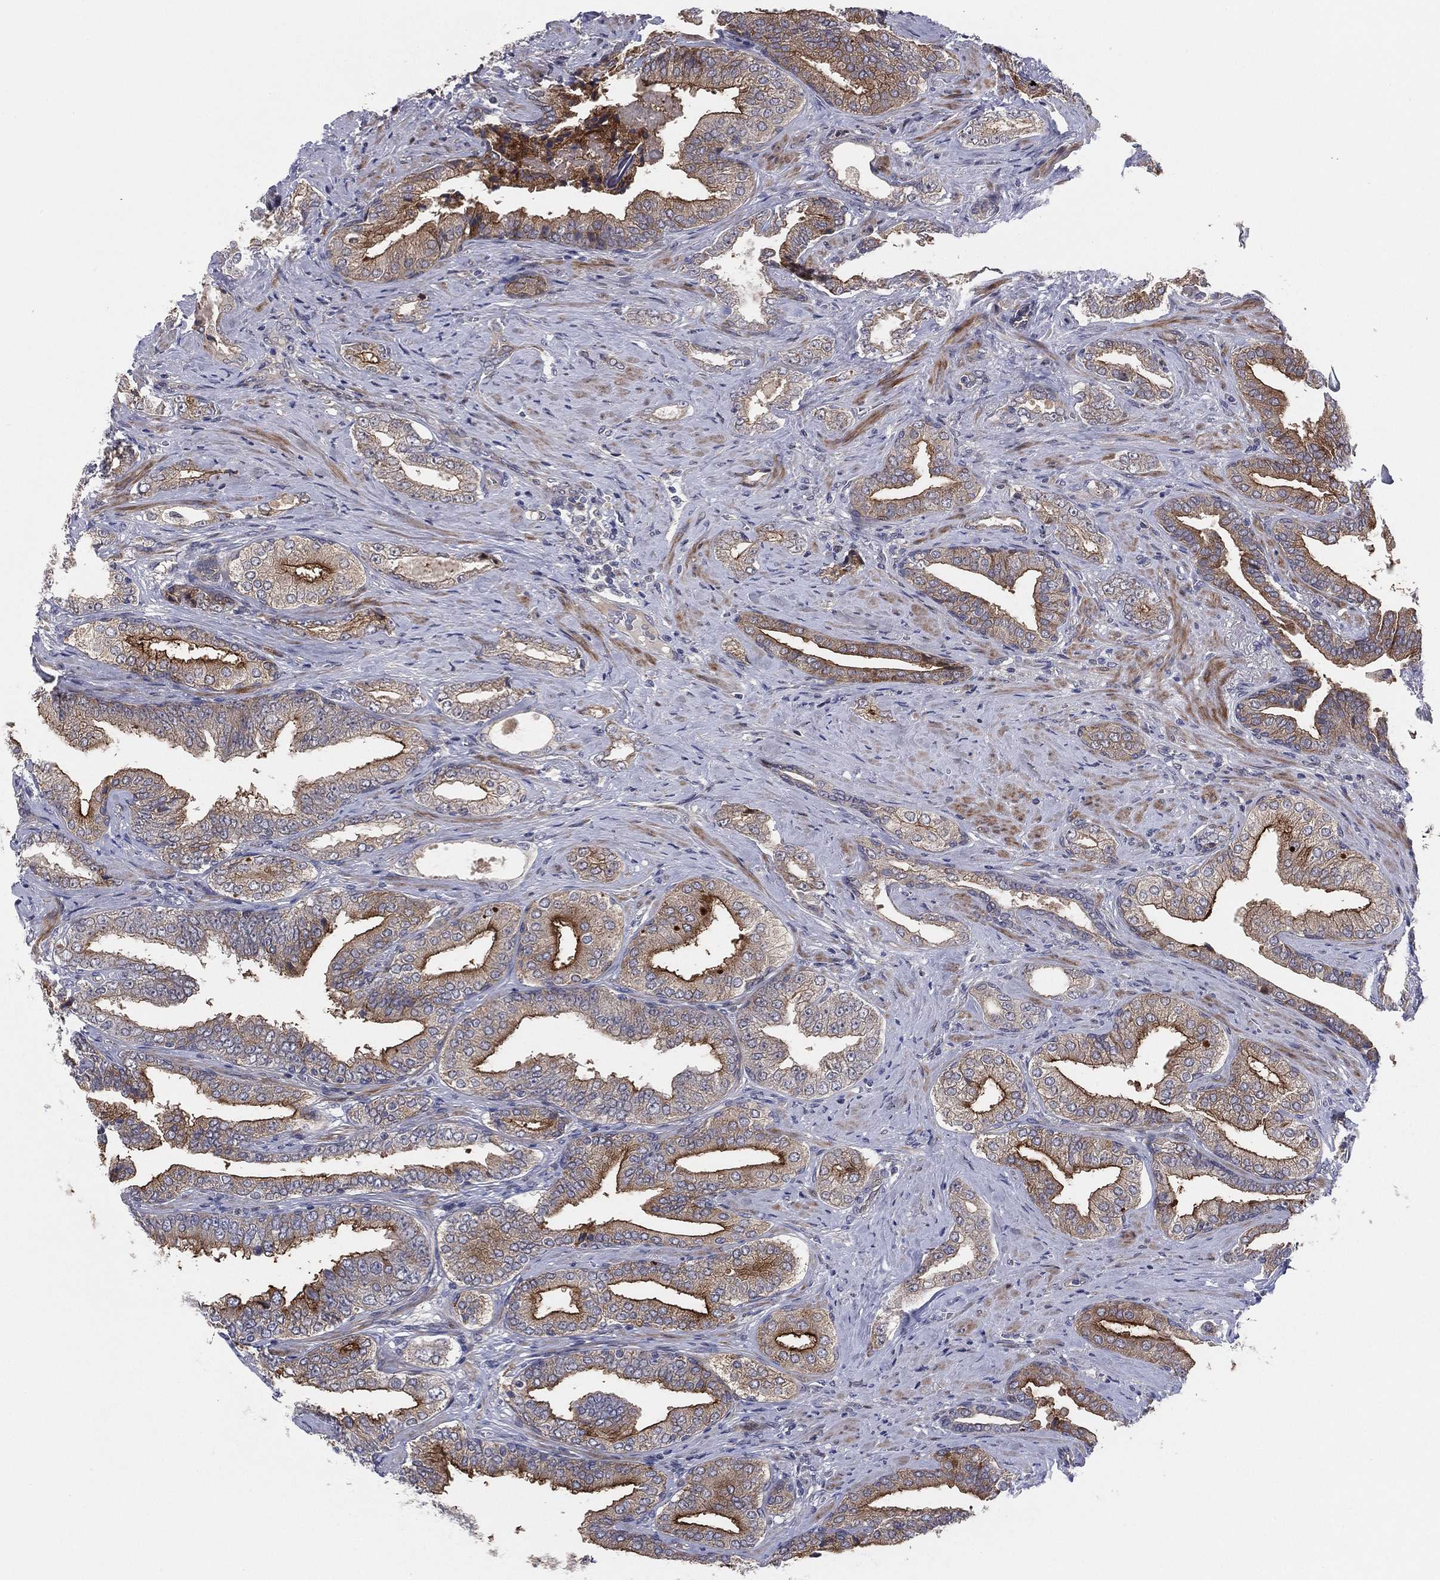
{"staining": {"intensity": "strong", "quantity": "25%-75%", "location": "cytoplasmic/membranous"}, "tissue": "prostate cancer", "cell_type": "Tumor cells", "image_type": "cancer", "snomed": [{"axis": "morphology", "description": "Adenocarcinoma, Low grade"}, {"axis": "topography", "description": "Prostate and seminal vesicle, NOS"}], "caption": "Tumor cells demonstrate strong cytoplasmic/membranous expression in approximately 25%-75% of cells in prostate cancer. (DAB IHC with brightfield microscopy, high magnification).", "gene": "UTP14A", "patient": {"sex": "male", "age": 61}}